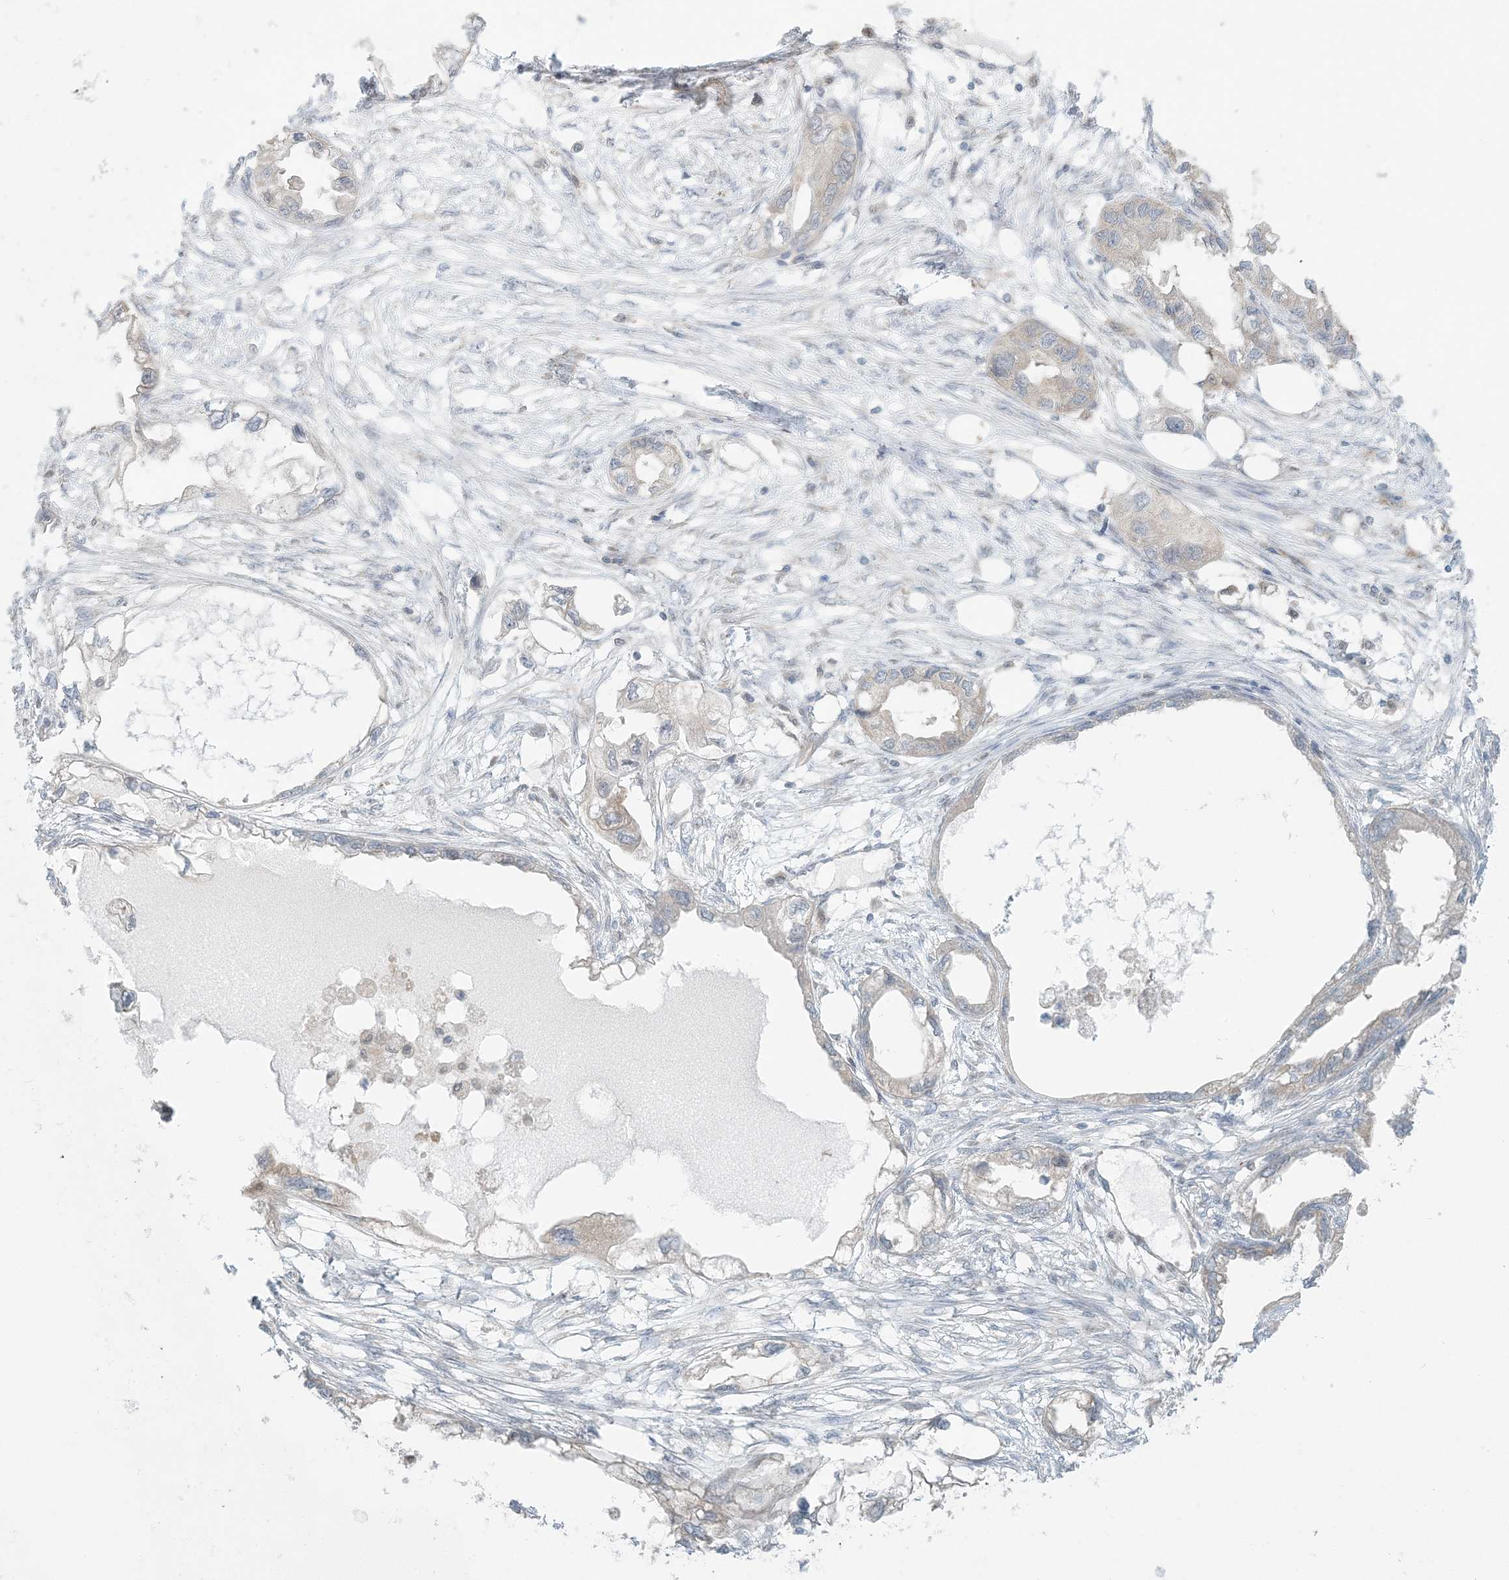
{"staining": {"intensity": "weak", "quantity": "25%-75%", "location": "cytoplasmic/membranous"}, "tissue": "endometrial cancer", "cell_type": "Tumor cells", "image_type": "cancer", "snomed": [{"axis": "morphology", "description": "Adenocarcinoma, NOS"}, {"axis": "morphology", "description": "Adenocarcinoma, metastatic, NOS"}, {"axis": "topography", "description": "Adipose tissue"}, {"axis": "topography", "description": "Endometrium"}], "caption": "Protein positivity by IHC demonstrates weak cytoplasmic/membranous expression in about 25%-75% of tumor cells in adenocarcinoma (endometrial). (DAB (3,3'-diaminobenzidine) IHC, brown staining for protein, blue staining for nuclei).", "gene": "CTDNEP1", "patient": {"sex": "female", "age": 67}}